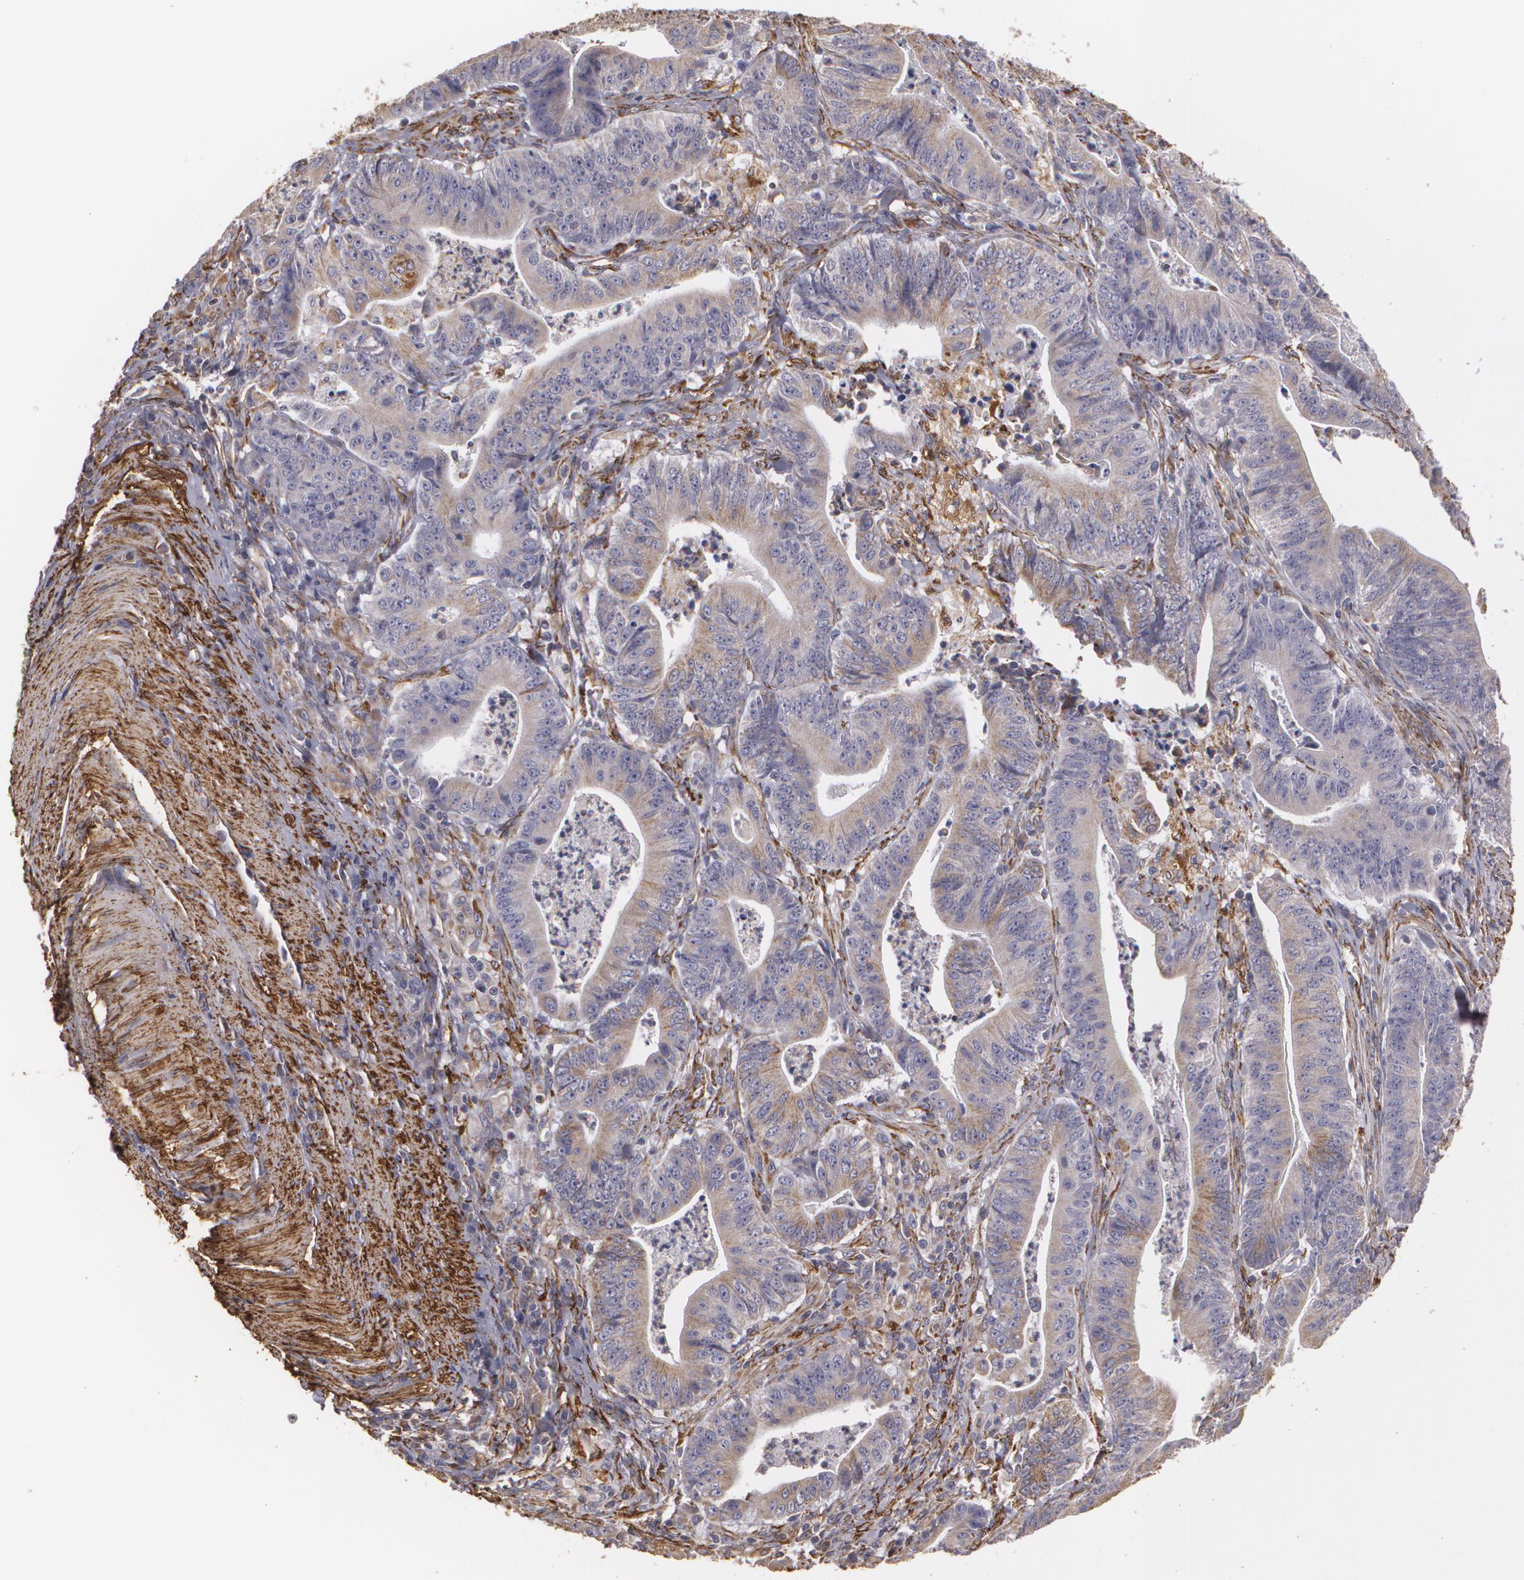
{"staining": {"intensity": "weak", "quantity": ">75%", "location": "cytoplasmic/membranous"}, "tissue": "stomach cancer", "cell_type": "Tumor cells", "image_type": "cancer", "snomed": [{"axis": "morphology", "description": "Adenocarcinoma, NOS"}, {"axis": "topography", "description": "Stomach, lower"}], "caption": "Immunohistochemical staining of stomach adenocarcinoma demonstrates low levels of weak cytoplasmic/membranous expression in about >75% of tumor cells. The staining was performed using DAB (3,3'-diaminobenzidine) to visualize the protein expression in brown, while the nuclei were stained in blue with hematoxylin (Magnification: 20x).", "gene": "CYB5R3", "patient": {"sex": "female", "age": 86}}